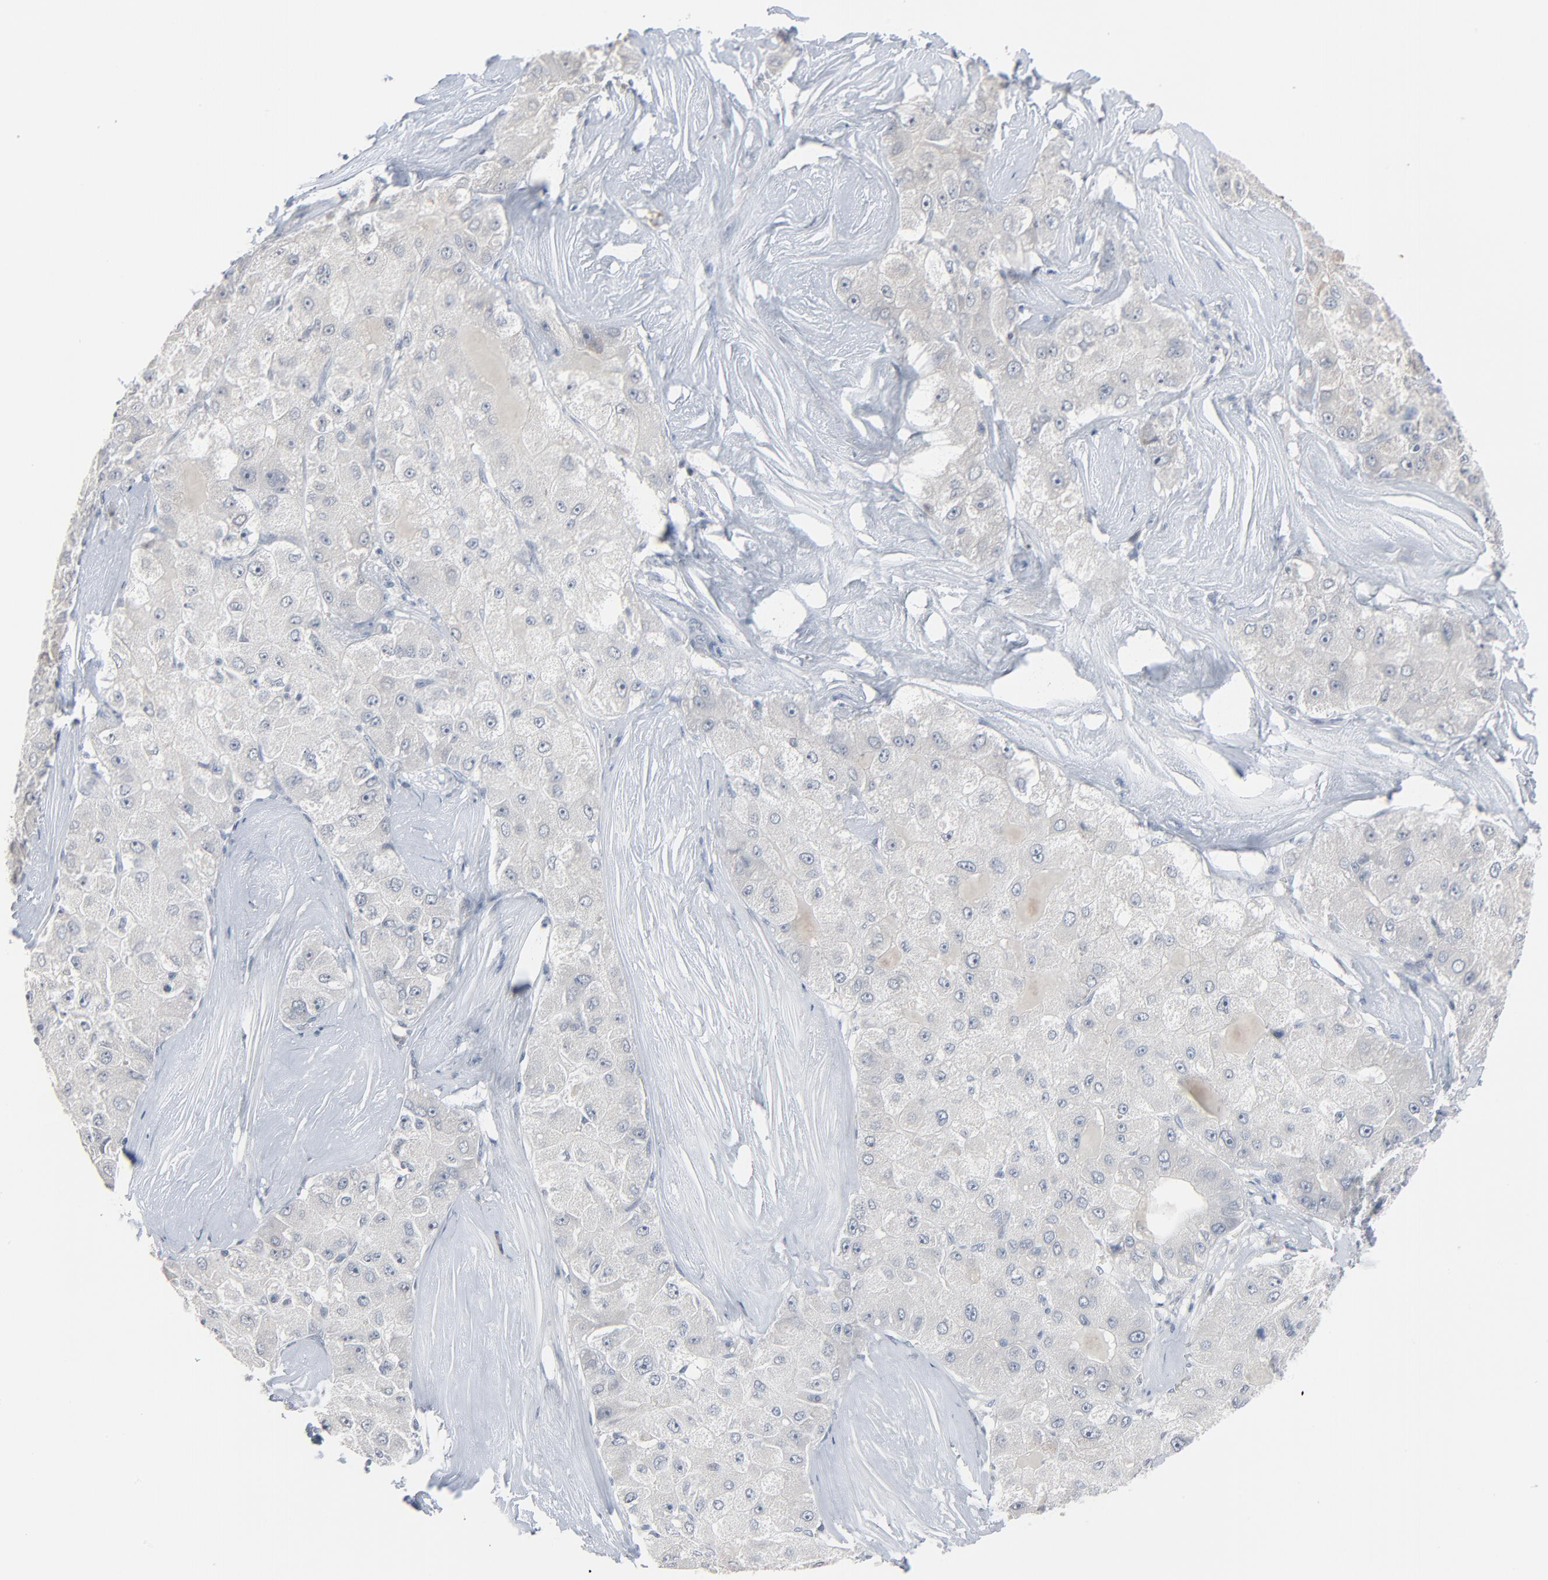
{"staining": {"intensity": "weak", "quantity": "<25%", "location": "cytoplasmic/membranous"}, "tissue": "liver cancer", "cell_type": "Tumor cells", "image_type": "cancer", "snomed": [{"axis": "morphology", "description": "Carcinoma, Hepatocellular, NOS"}, {"axis": "topography", "description": "Liver"}], "caption": "Immunohistochemical staining of human liver cancer displays no significant expression in tumor cells. (Stains: DAB immunohistochemistry with hematoxylin counter stain, Microscopy: brightfield microscopy at high magnification).", "gene": "SAGE1", "patient": {"sex": "male", "age": 80}}